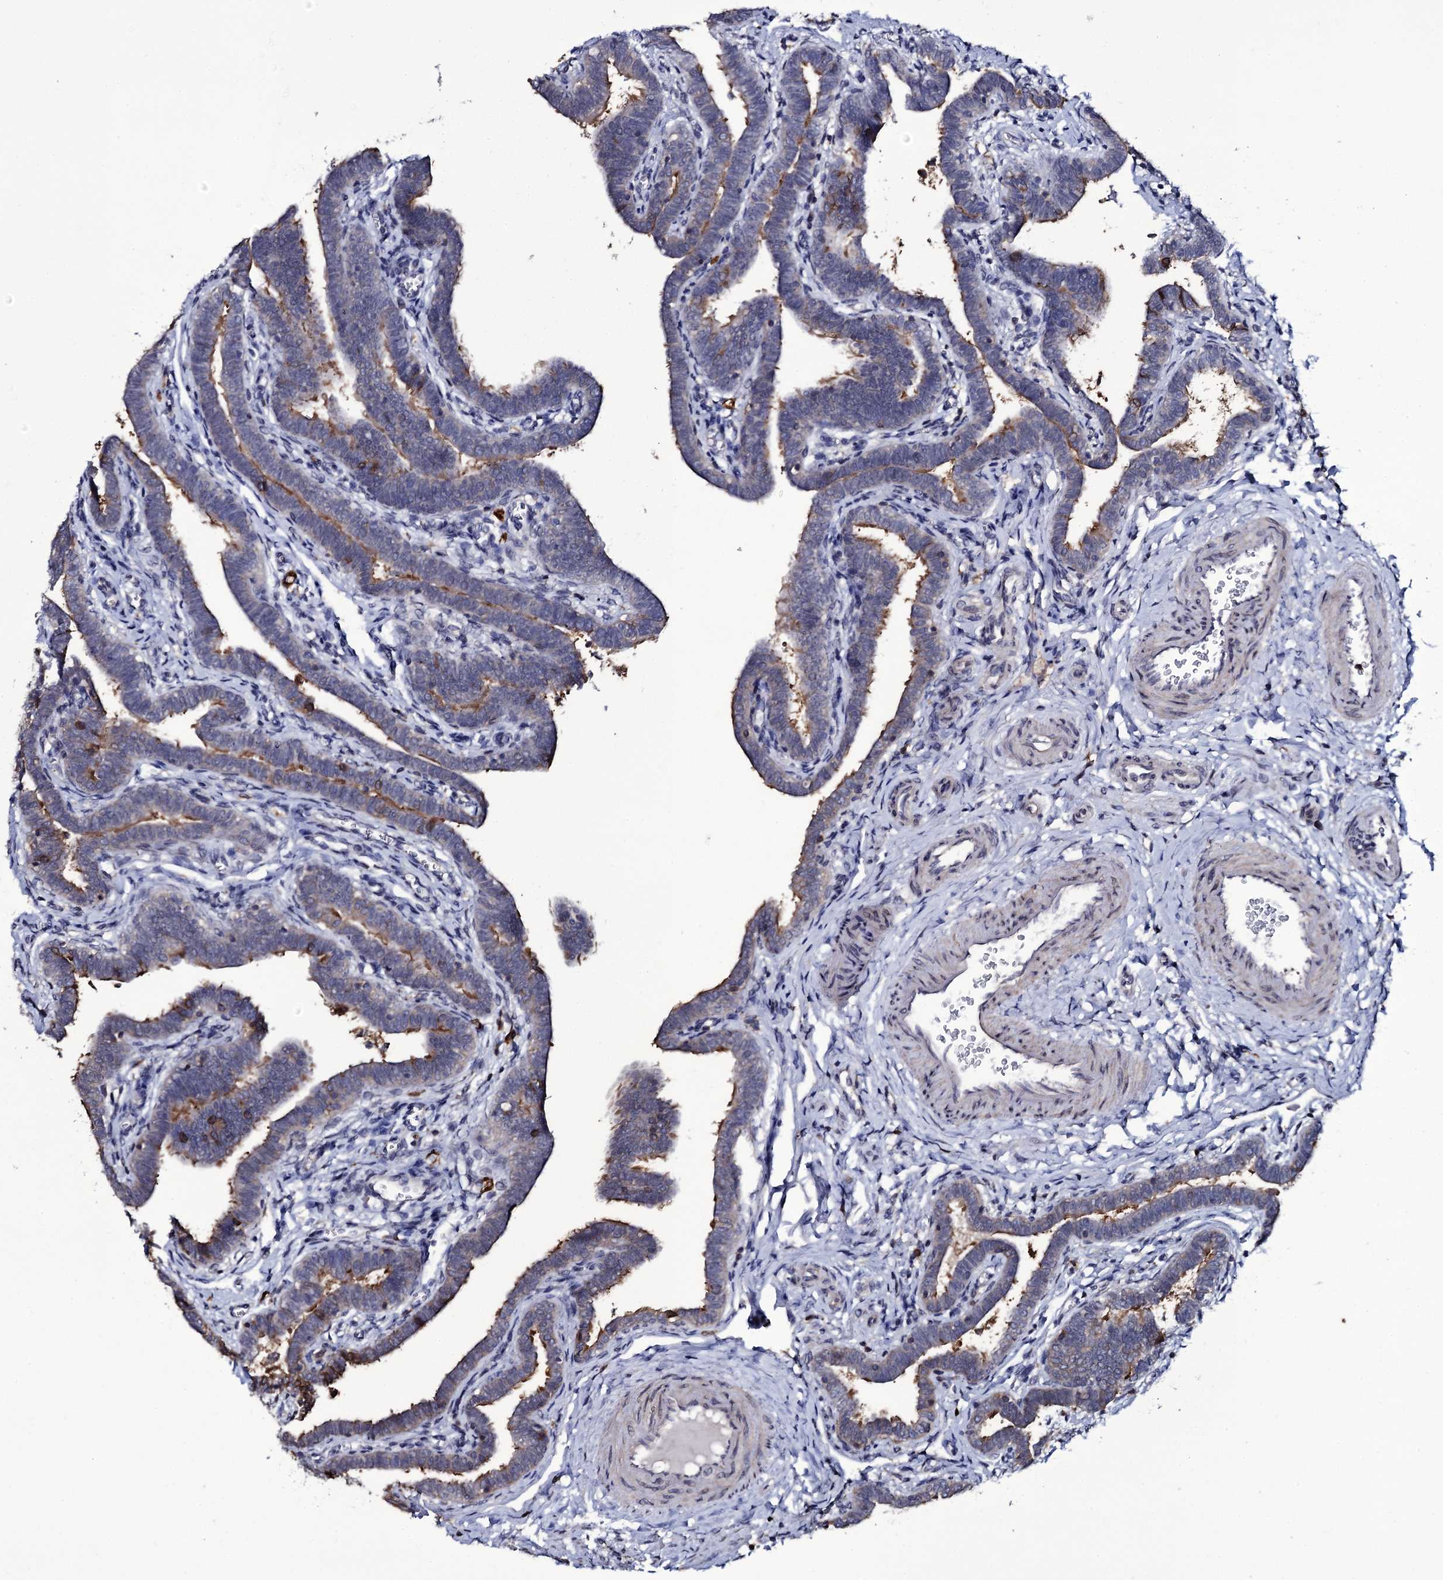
{"staining": {"intensity": "strong", "quantity": "<25%", "location": "cytoplasmic/membranous"}, "tissue": "fallopian tube", "cell_type": "Glandular cells", "image_type": "normal", "snomed": [{"axis": "morphology", "description": "Normal tissue, NOS"}, {"axis": "topography", "description": "Fallopian tube"}], "caption": "Glandular cells demonstrate strong cytoplasmic/membranous expression in approximately <25% of cells in normal fallopian tube. The staining was performed using DAB to visualize the protein expression in brown, while the nuclei were stained in blue with hematoxylin (Magnification: 20x).", "gene": "TTC23", "patient": {"sex": "female", "age": 36}}